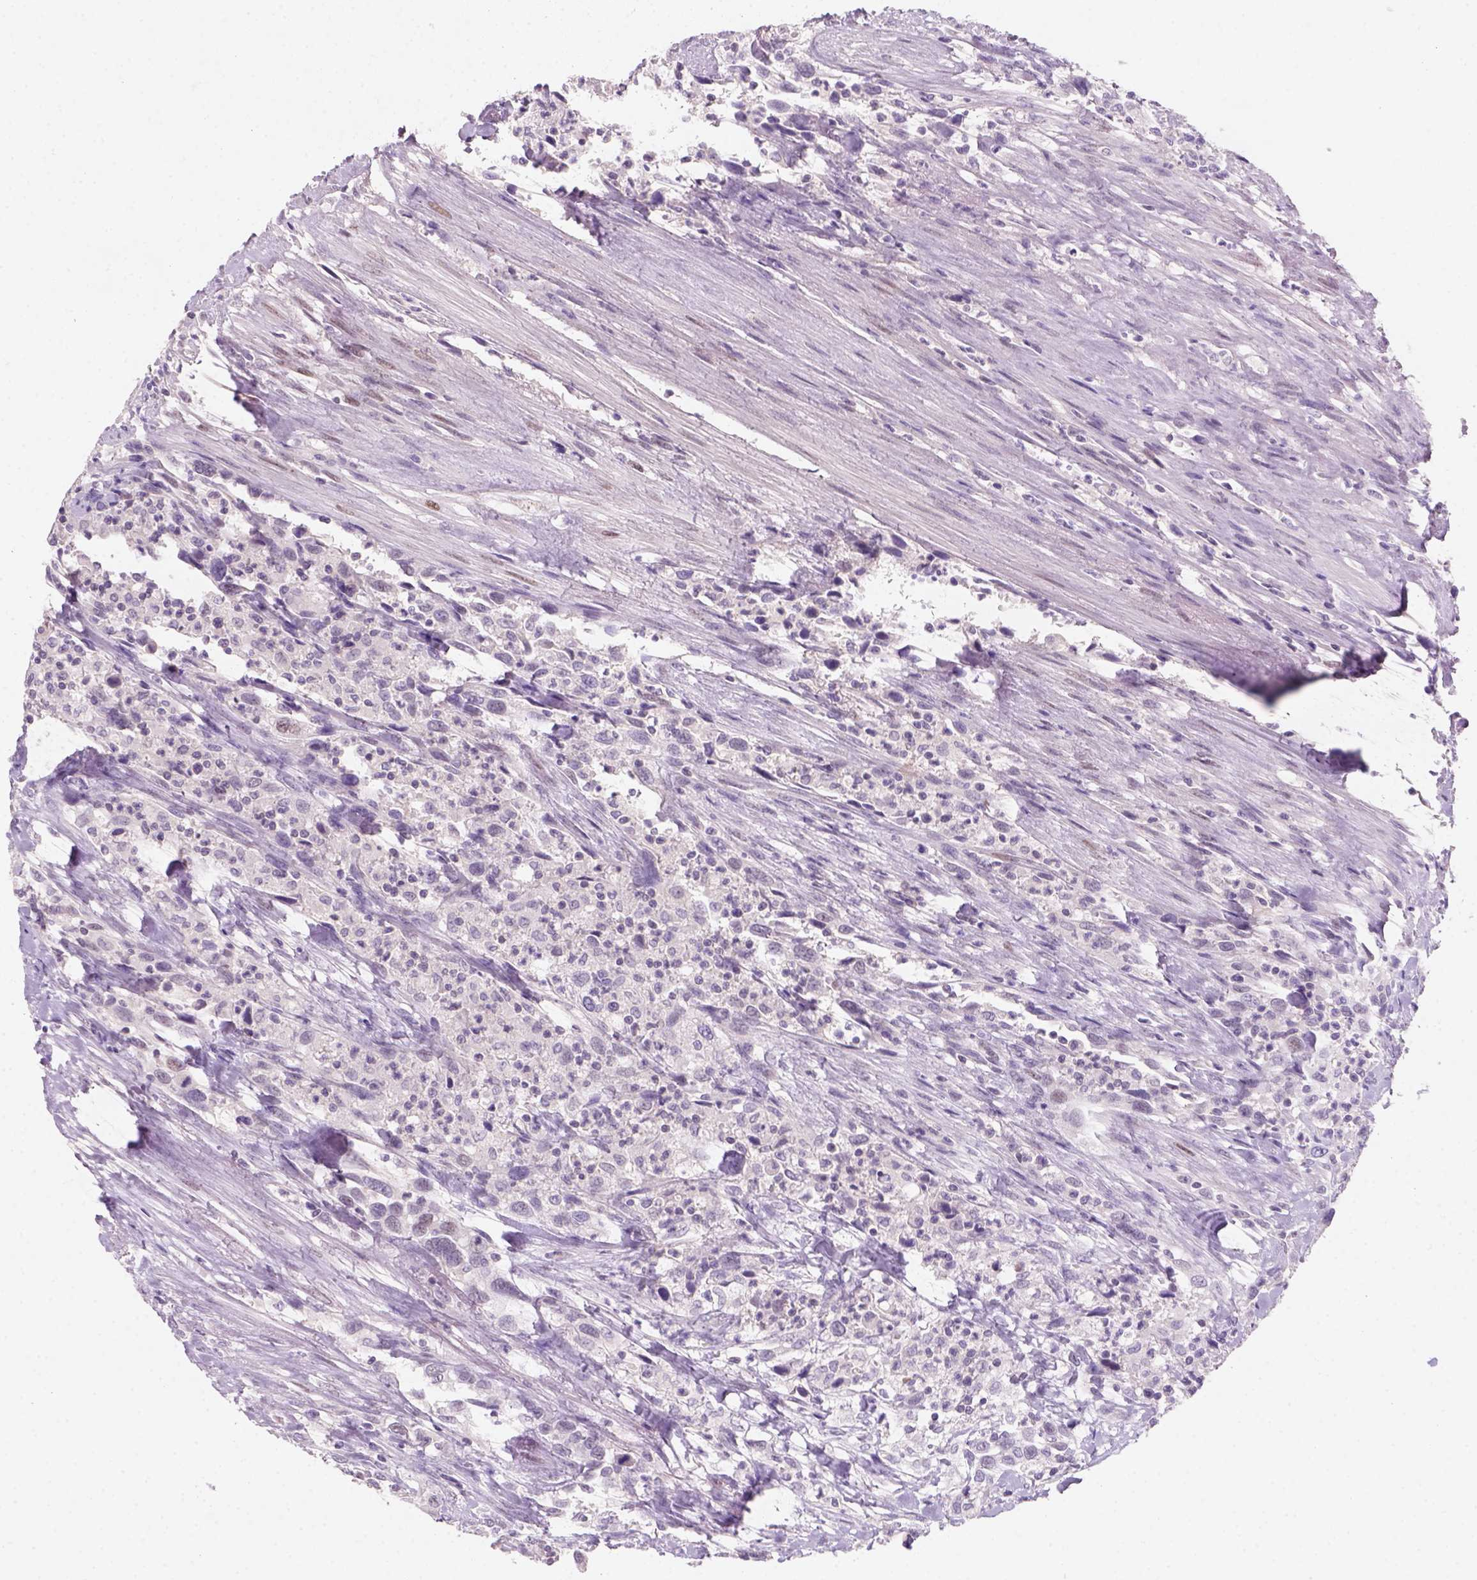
{"staining": {"intensity": "negative", "quantity": "none", "location": "none"}, "tissue": "urothelial cancer", "cell_type": "Tumor cells", "image_type": "cancer", "snomed": [{"axis": "morphology", "description": "Urothelial carcinoma, NOS"}, {"axis": "morphology", "description": "Urothelial carcinoma, High grade"}, {"axis": "topography", "description": "Urinary bladder"}], "caption": "This micrograph is of urothelial carcinoma (high-grade) stained with IHC to label a protein in brown with the nuclei are counter-stained blue. There is no positivity in tumor cells.", "gene": "ZMAT4", "patient": {"sex": "female", "age": 64}}